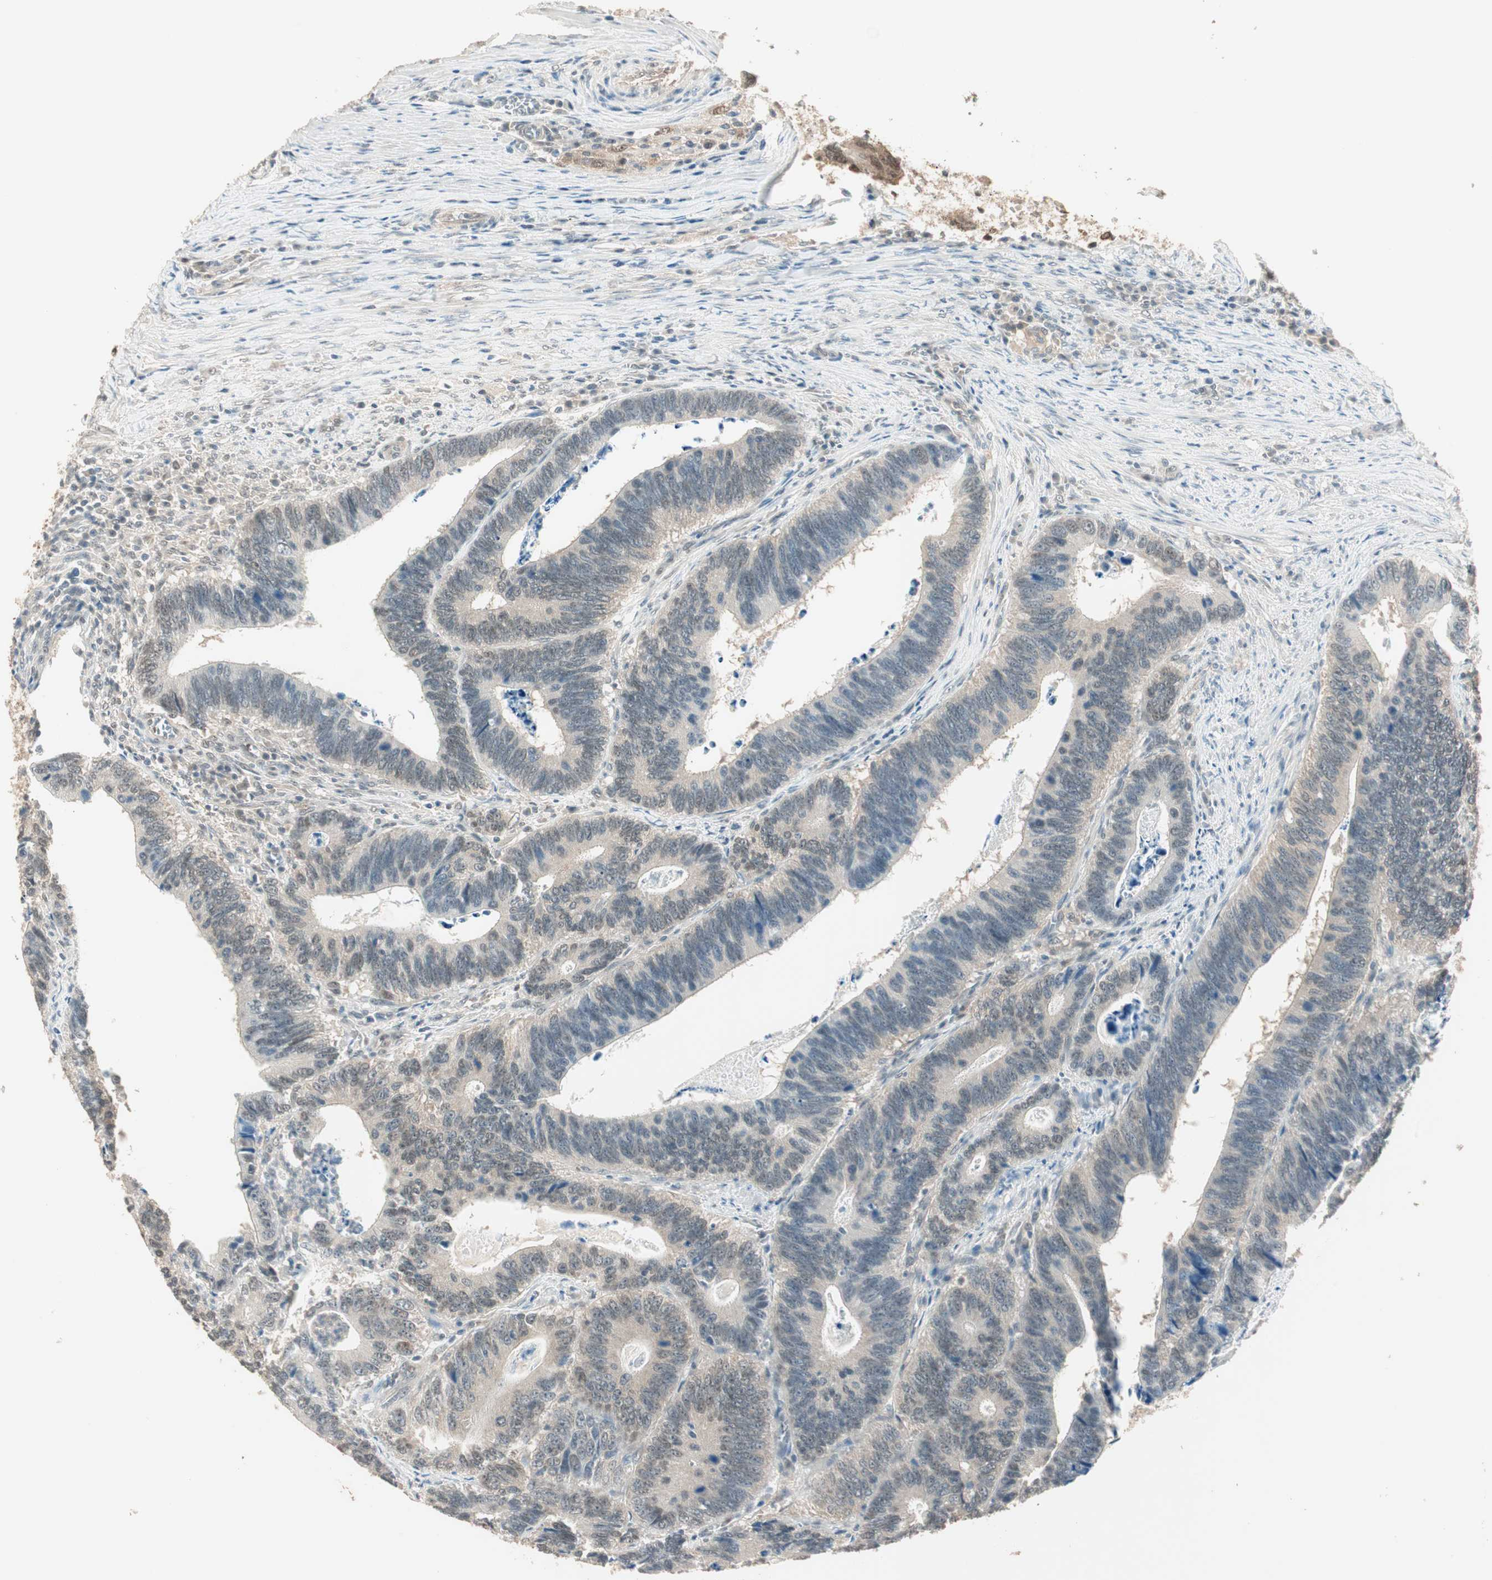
{"staining": {"intensity": "weak", "quantity": "25%-75%", "location": "cytoplasmic/membranous,nuclear"}, "tissue": "colorectal cancer", "cell_type": "Tumor cells", "image_type": "cancer", "snomed": [{"axis": "morphology", "description": "Adenocarcinoma, NOS"}, {"axis": "topography", "description": "Colon"}], "caption": "Immunohistochemistry (IHC) histopathology image of colorectal cancer (adenocarcinoma) stained for a protein (brown), which demonstrates low levels of weak cytoplasmic/membranous and nuclear positivity in approximately 25%-75% of tumor cells.", "gene": "USP5", "patient": {"sex": "male", "age": 72}}